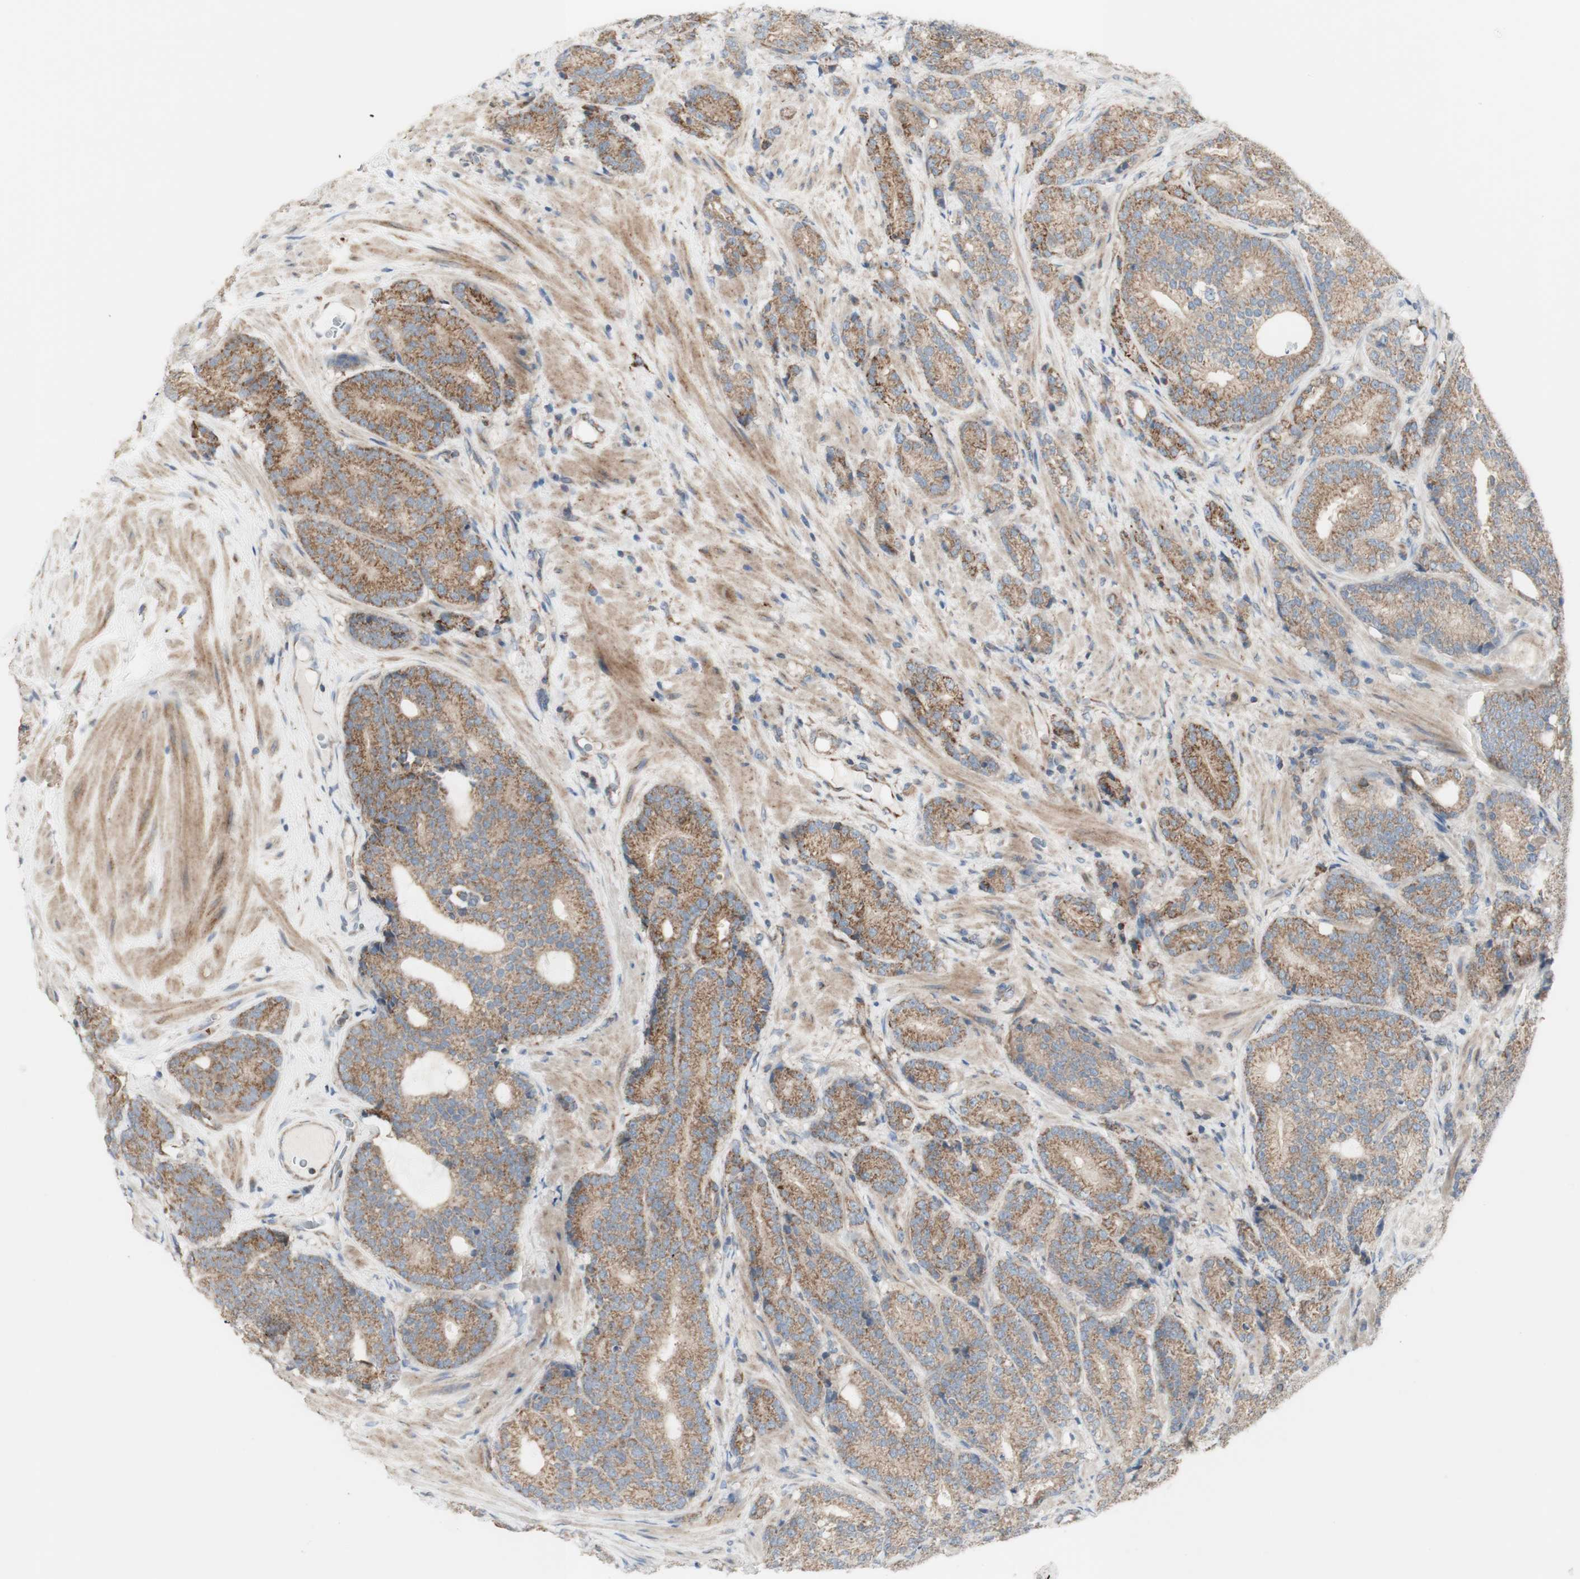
{"staining": {"intensity": "weak", "quantity": "25%-75%", "location": "cytoplasmic/membranous"}, "tissue": "prostate cancer", "cell_type": "Tumor cells", "image_type": "cancer", "snomed": [{"axis": "morphology", "description": "Adenocarcinoma, High grade"}, {"axis": "topography", "description": "Prostate"}], "caption": "Tumor cells display low levels of weak cytoplasmic/membranous positivity in approximately 25%-75% of cells in human adenocarcinoma (high-grade) (prostate). The staining was performed using DAB to visualize the protein expression in brown, while the nuclei were stained in blue with hematoxylin (Magnification: 20x).", "gene": "C3orf52", "patient": {"sex": "male", "age": 61}}